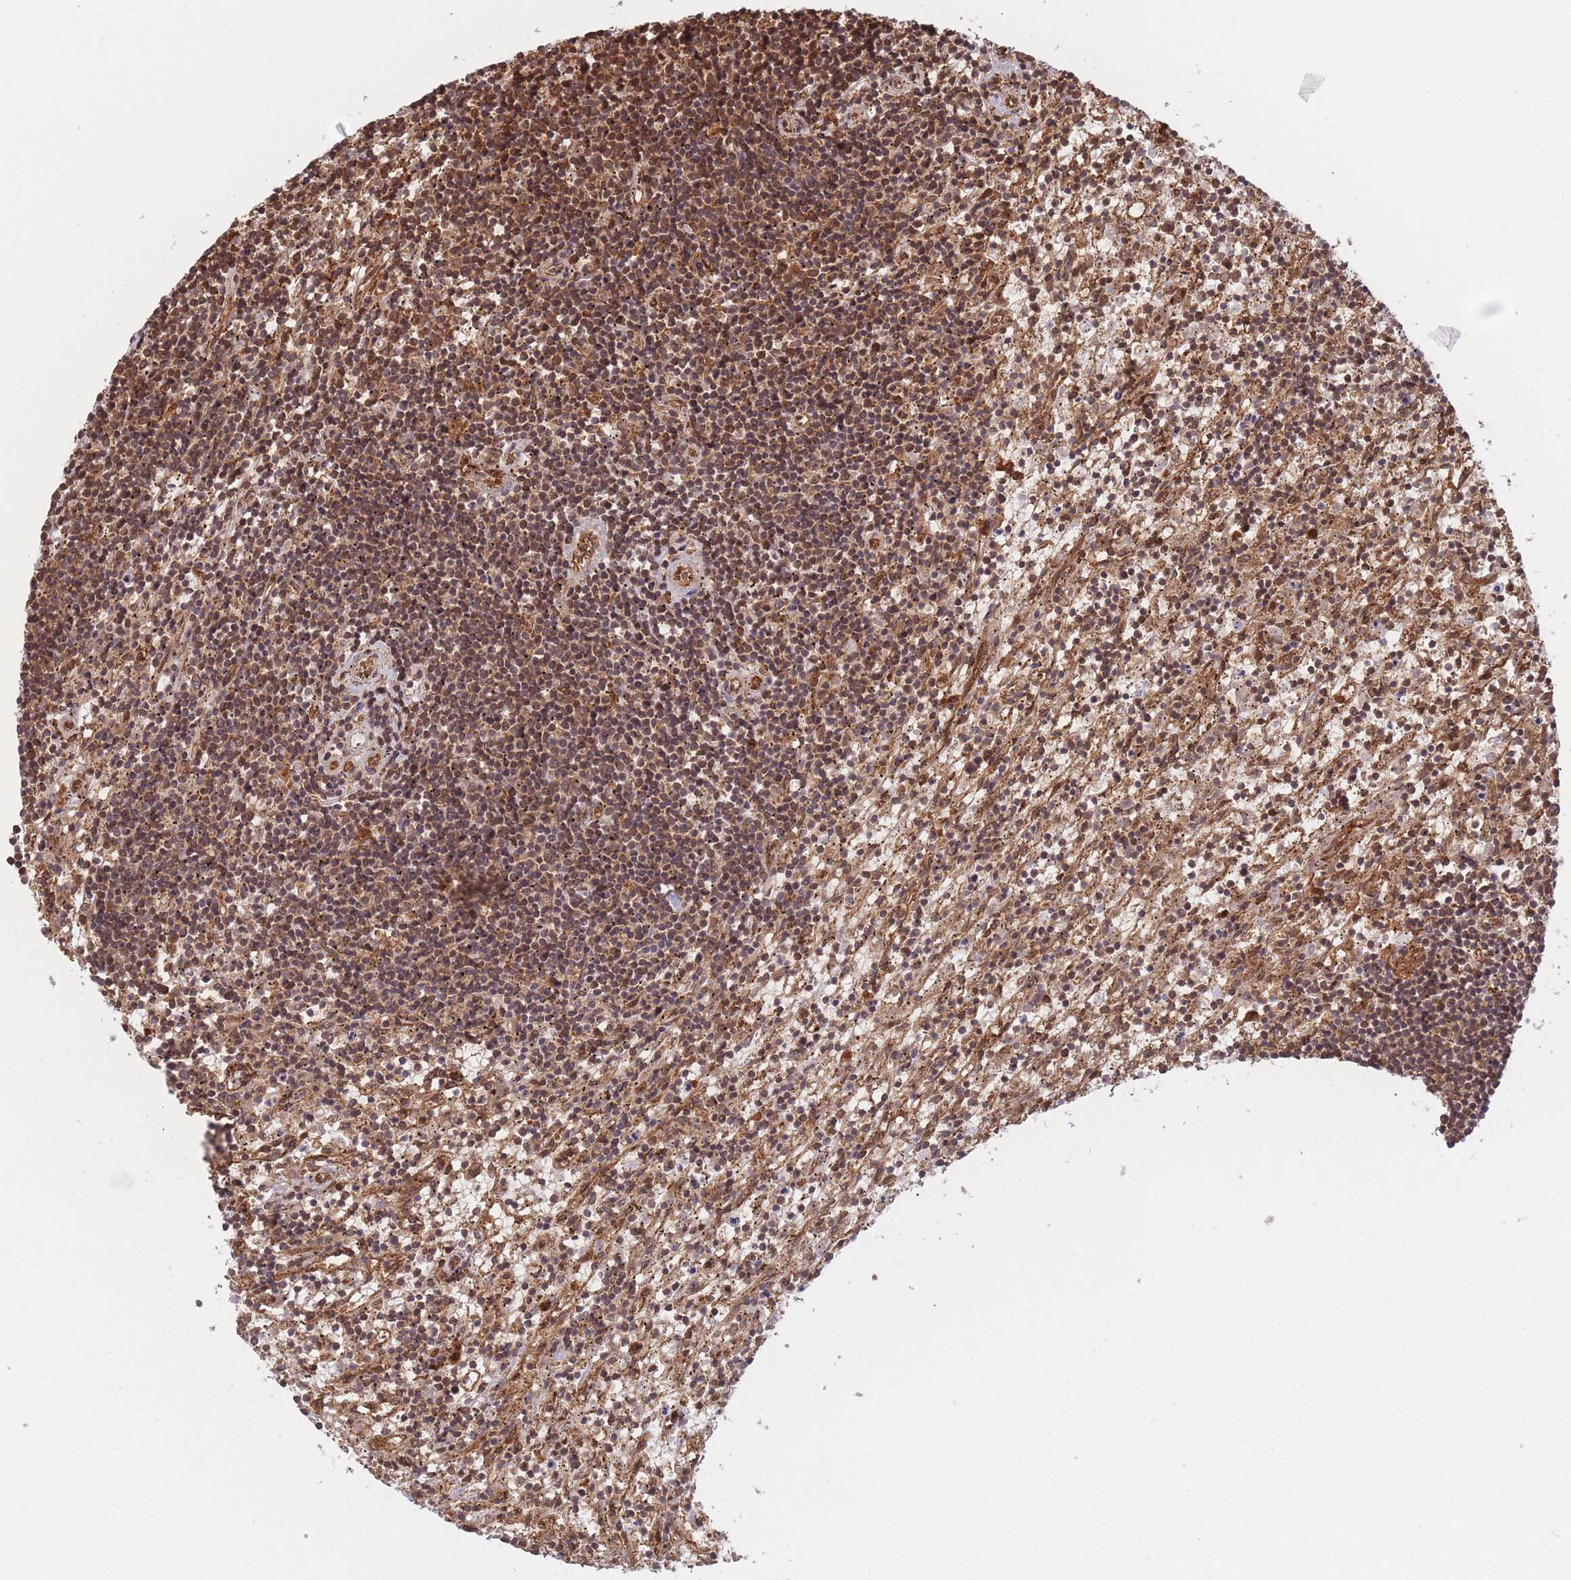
{"staining": {"intensity": "moderate", "quantity": ">75%", "location": "cytoplasmic/membranous"}, "tissue": "lymphoma", "cell_type": "Tumor cells", "image_type": "cancer", "snomed": [{"axis": "morphology", "description": "Malignant lymphoma, non-Hodgkin's type, Low grade"}, {"axis": "topography", "description": "Spleen"}], "caption": "Moderate cytoplasmic/membranous protein expression is appreciated in approximately >75% of tumor cells in low-grade malignant lymphoma, non-Hodgkin's type.", "gene": "PODXL2", "patient": {"sex": "male", "age": 76}}